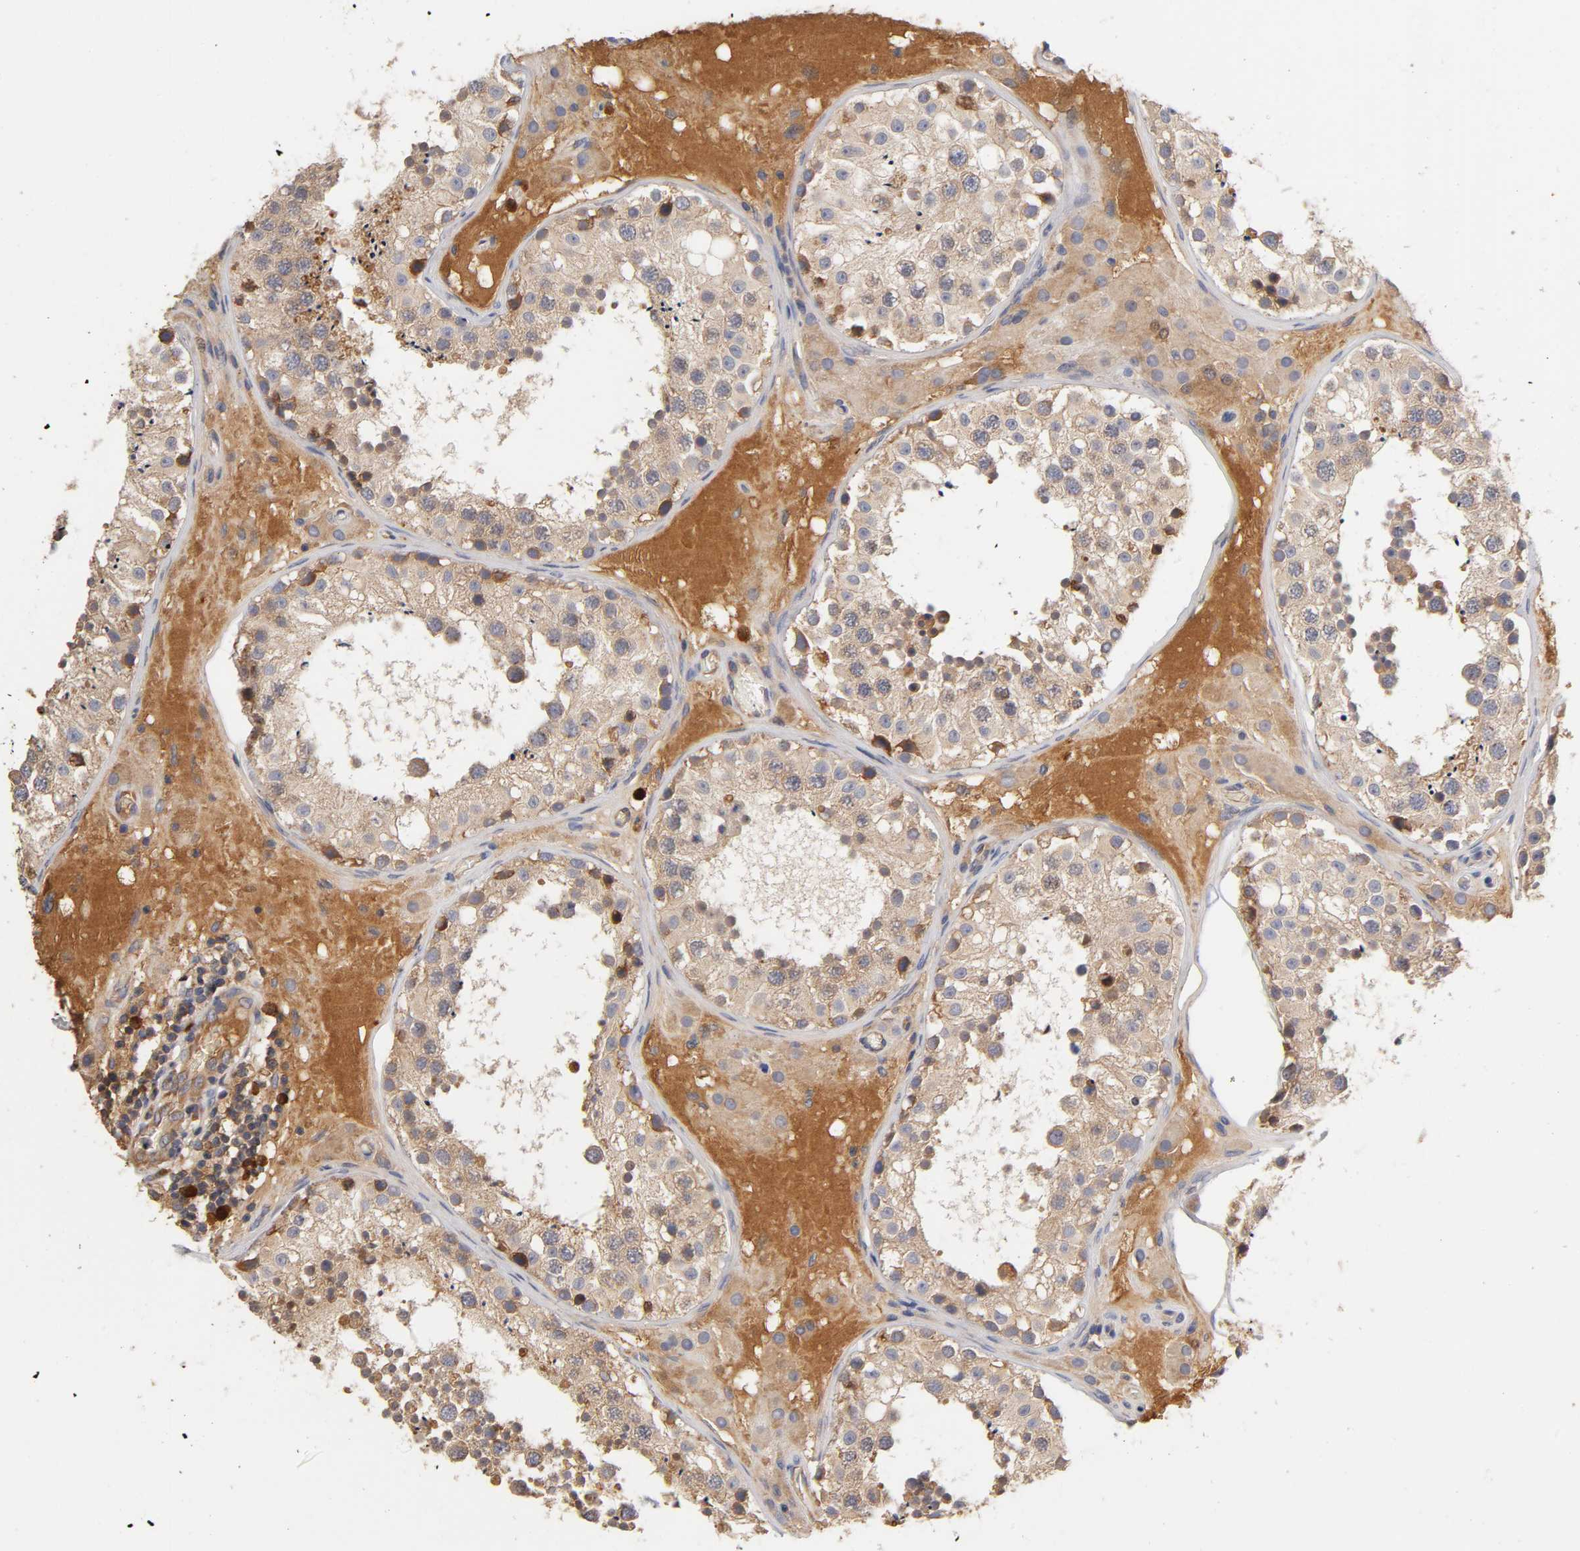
{"staining": {"intensity": "moderate", "quantity": ">75%", "location": "cytoplasmic/membranous"}, "tissue": "testis", "cell_type": "Cells in seminiferous ducts", "image_type": "normal", "snomed": [{"axis": "morphology", "description": "Normal tissue, NOS"}, {"axis": "topography", "description": "Testis"}], "caption": "Immunohistochemistry (IHC) image of unremarkable human testis stained for a protein (brown), which exhibits medium levels of moderate cytoplasmic/membranous expression in approximately >75% of cells in seminiferous ducts.", "gene": "RPS29", "patient": {"sex": "male", "age": 26}}